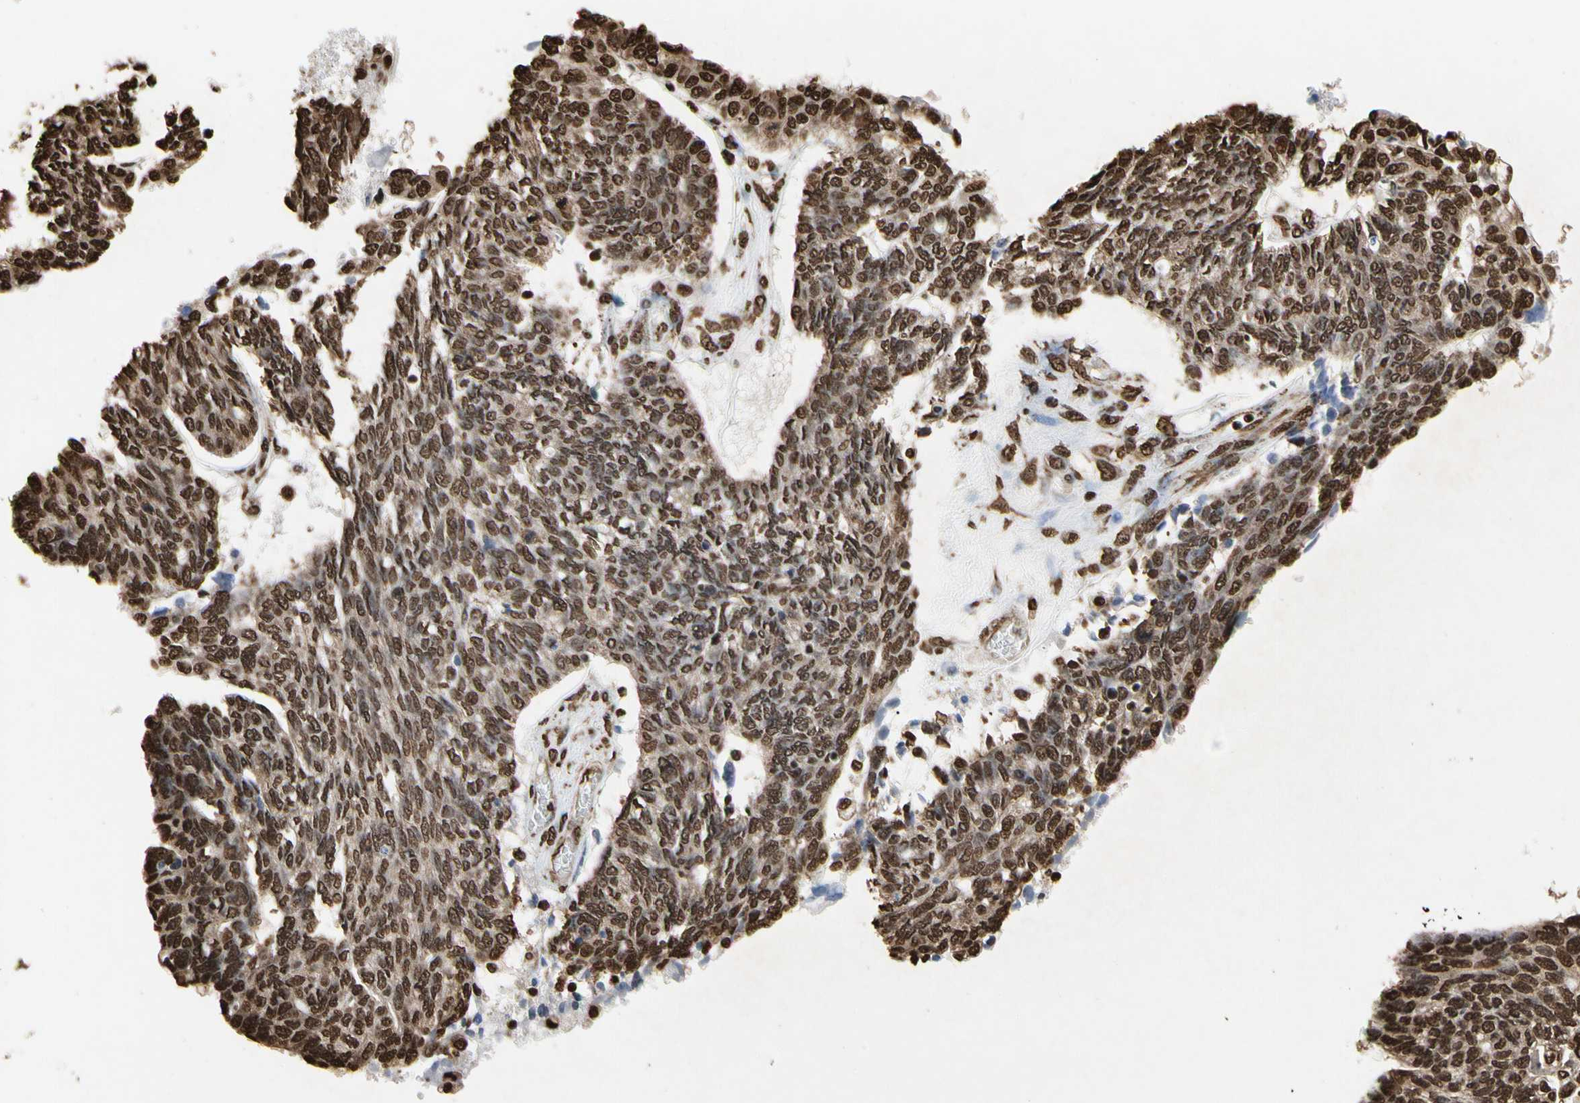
{"staining": {"intensity": "strong", "quantity": ">75%", "location": "cytoplasmic/membranous,nuclear"}, "tissue": "ovarian cancer", "cell_type": "Tumor cells", "image_type": "cancer", "snomed": [{"axis": "morphology", "description": "Cystadenocarcinoma, serous, NOS"}, {"axis": "topography", "description": "Ovary"}], "caption": "An image showing strong cytoplasmic/membranous and nuclear staining in approximately >75% of tumor cells in ovarian serous cystadenocarcinoma, as visualized by brown immunohistochemical staining.", "gene": "HNRNPK", "patient": {"sex": "female", "age": 79}}